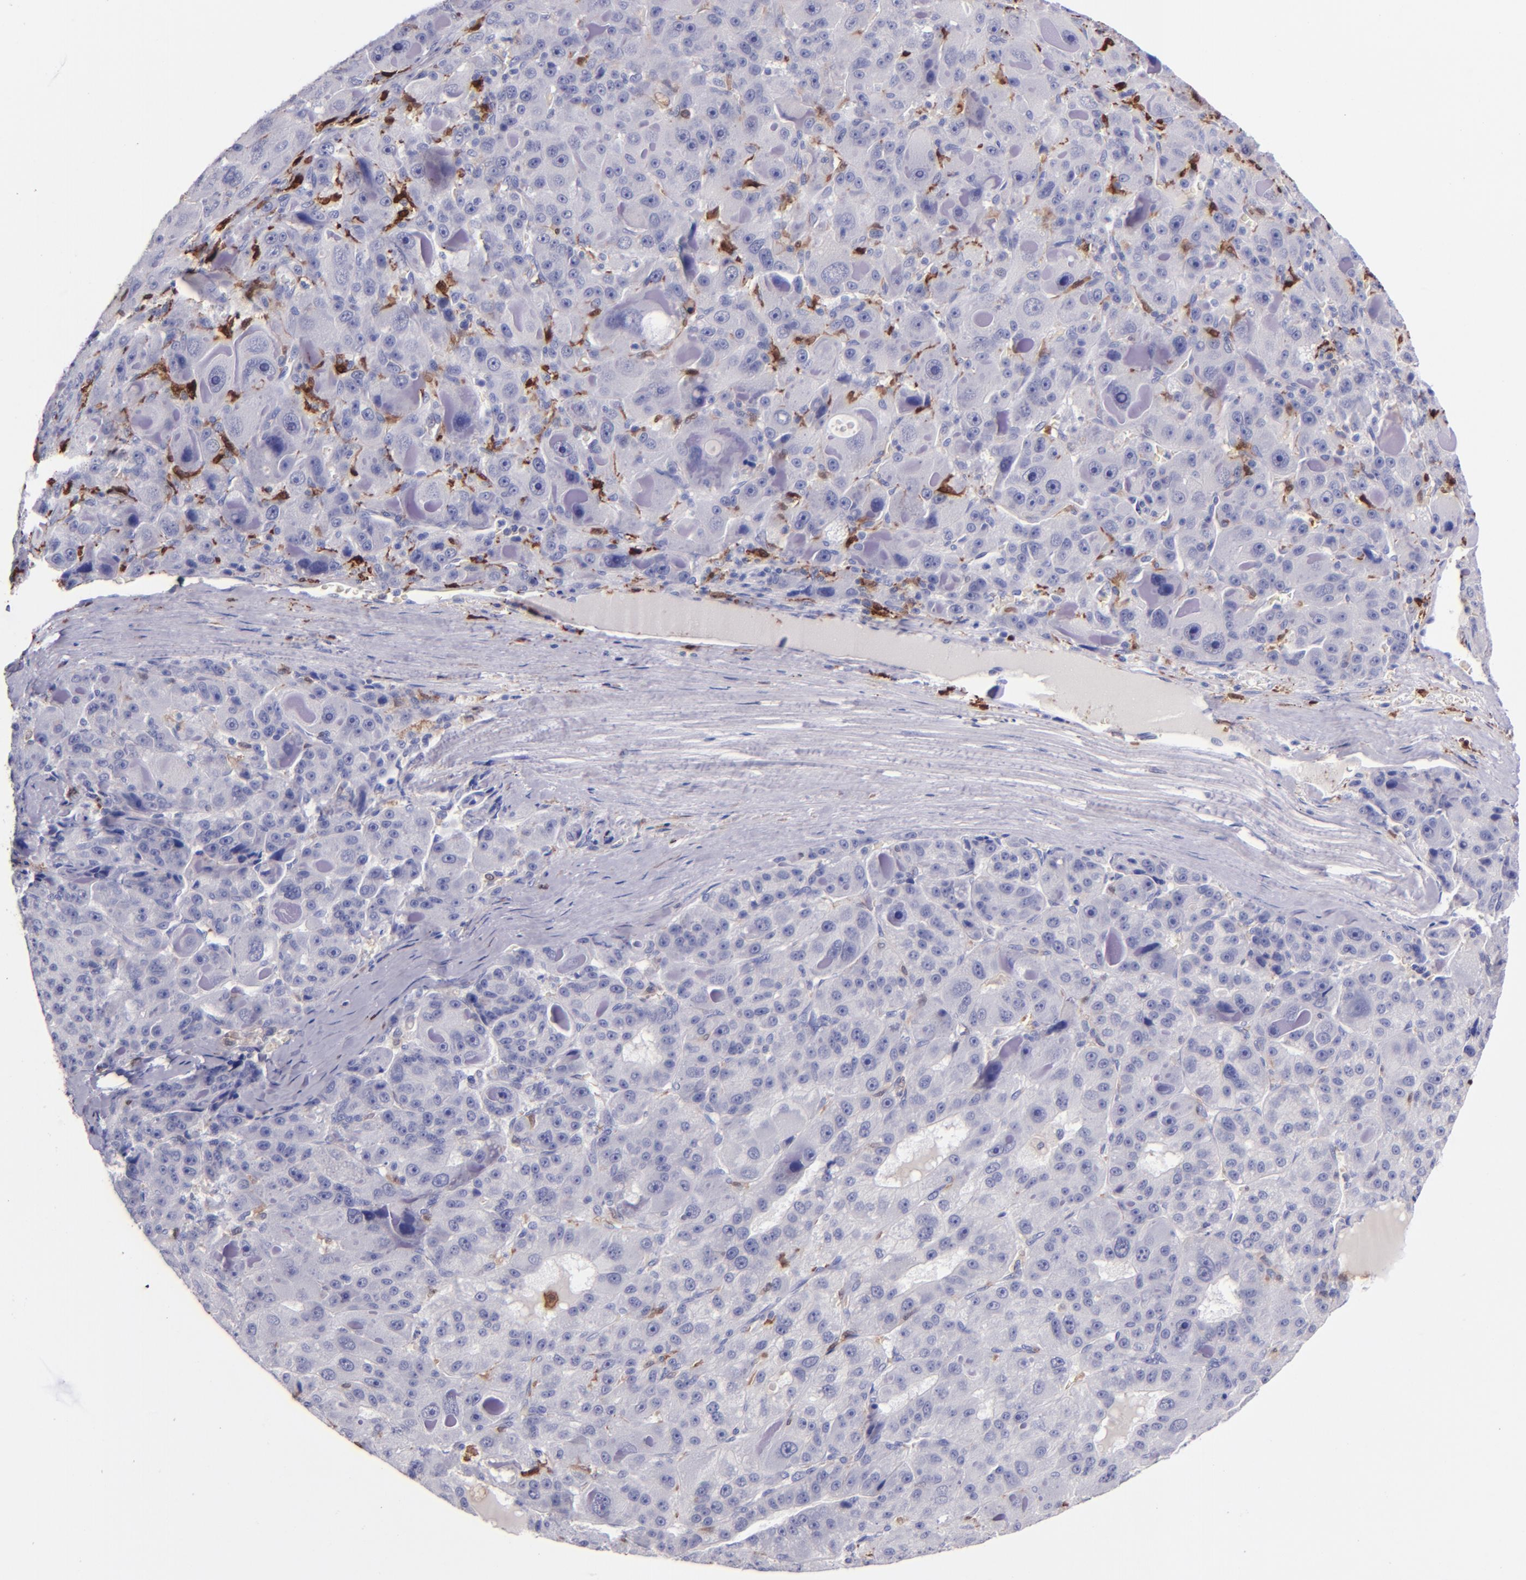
{"staining": {"intensity": "negative", "quantity": "none", "location": "none"}, "tissue": "liver cancer", "cell_type": "Tumor cells", "image_type": "cancer", "snomed": [{"axis": "morphology", "description": "Carcinoma, Hepatocellular, NOS"}, {"axis": "topography", "description": "Liver"}], "caption": "Immunohistochemistry (IHC) histopathology image of neoplastic tissue: human liver cancer (hepatocellular carcinoma) stained with DAB demonstrates no significant protein expression in tumor cells.", "gene": "F13A1", "patient": {"sex": "male", "age": 76}}